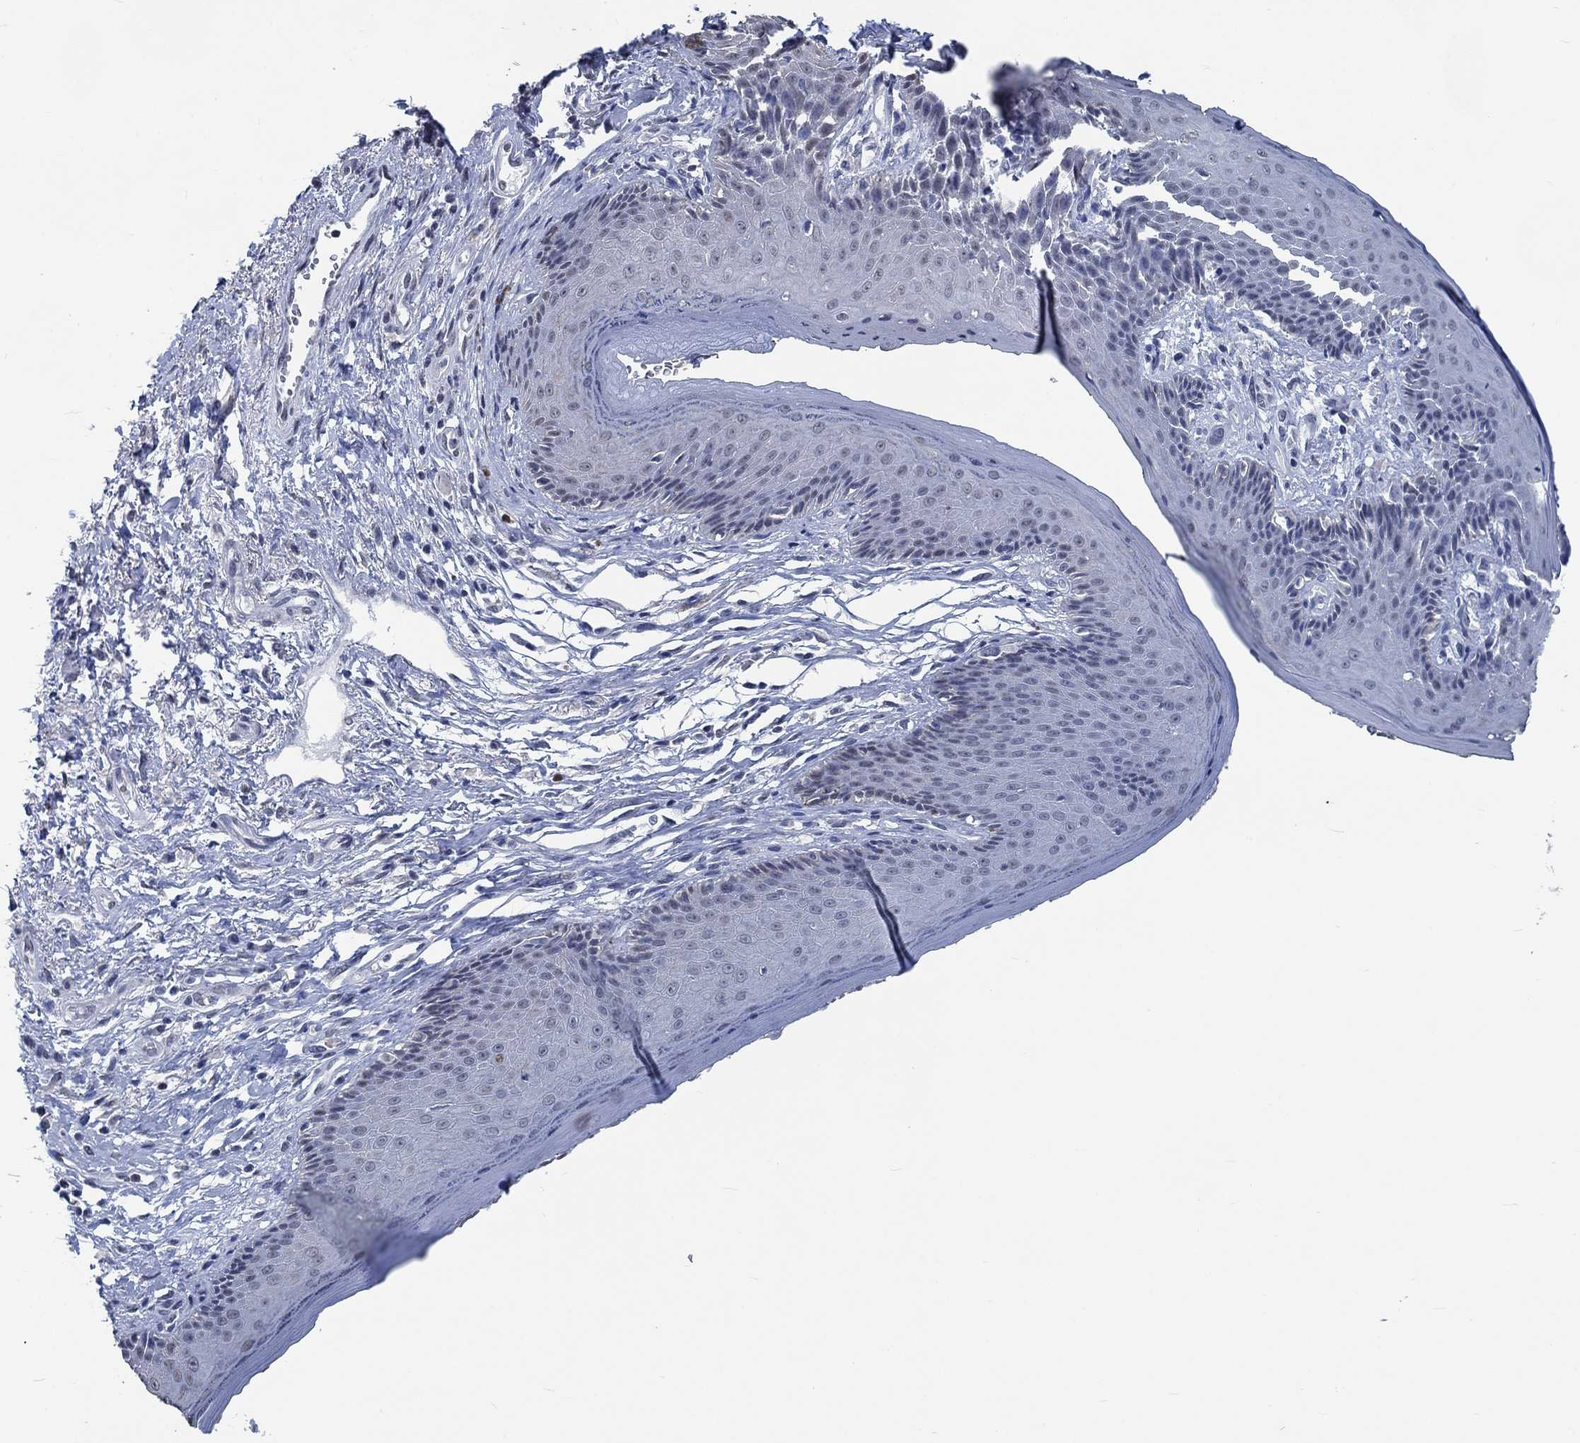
{"staining": {"intensity": "negative", "quantity": "none", "location": "none"}, "tissue": "skin", "cell_type": "Epidermal cells", "image_type": "normal", "snomed": [{"axis": "morphology", "description": "Normal tissue, NOS"}, {"axis": "morphology", "description": "Adenocarcinoma, NOS"}, {"axis": "topography", "description": "Rectum"}, {"axis": "topography", "description": "Anal"}], "caption": "DAB immunohistochemical staining of unremarkable skin demonstrates no significant expression in epidermal cells.", "gene": "OBSCN", "patient": {"sex": "female", "age": 68}}